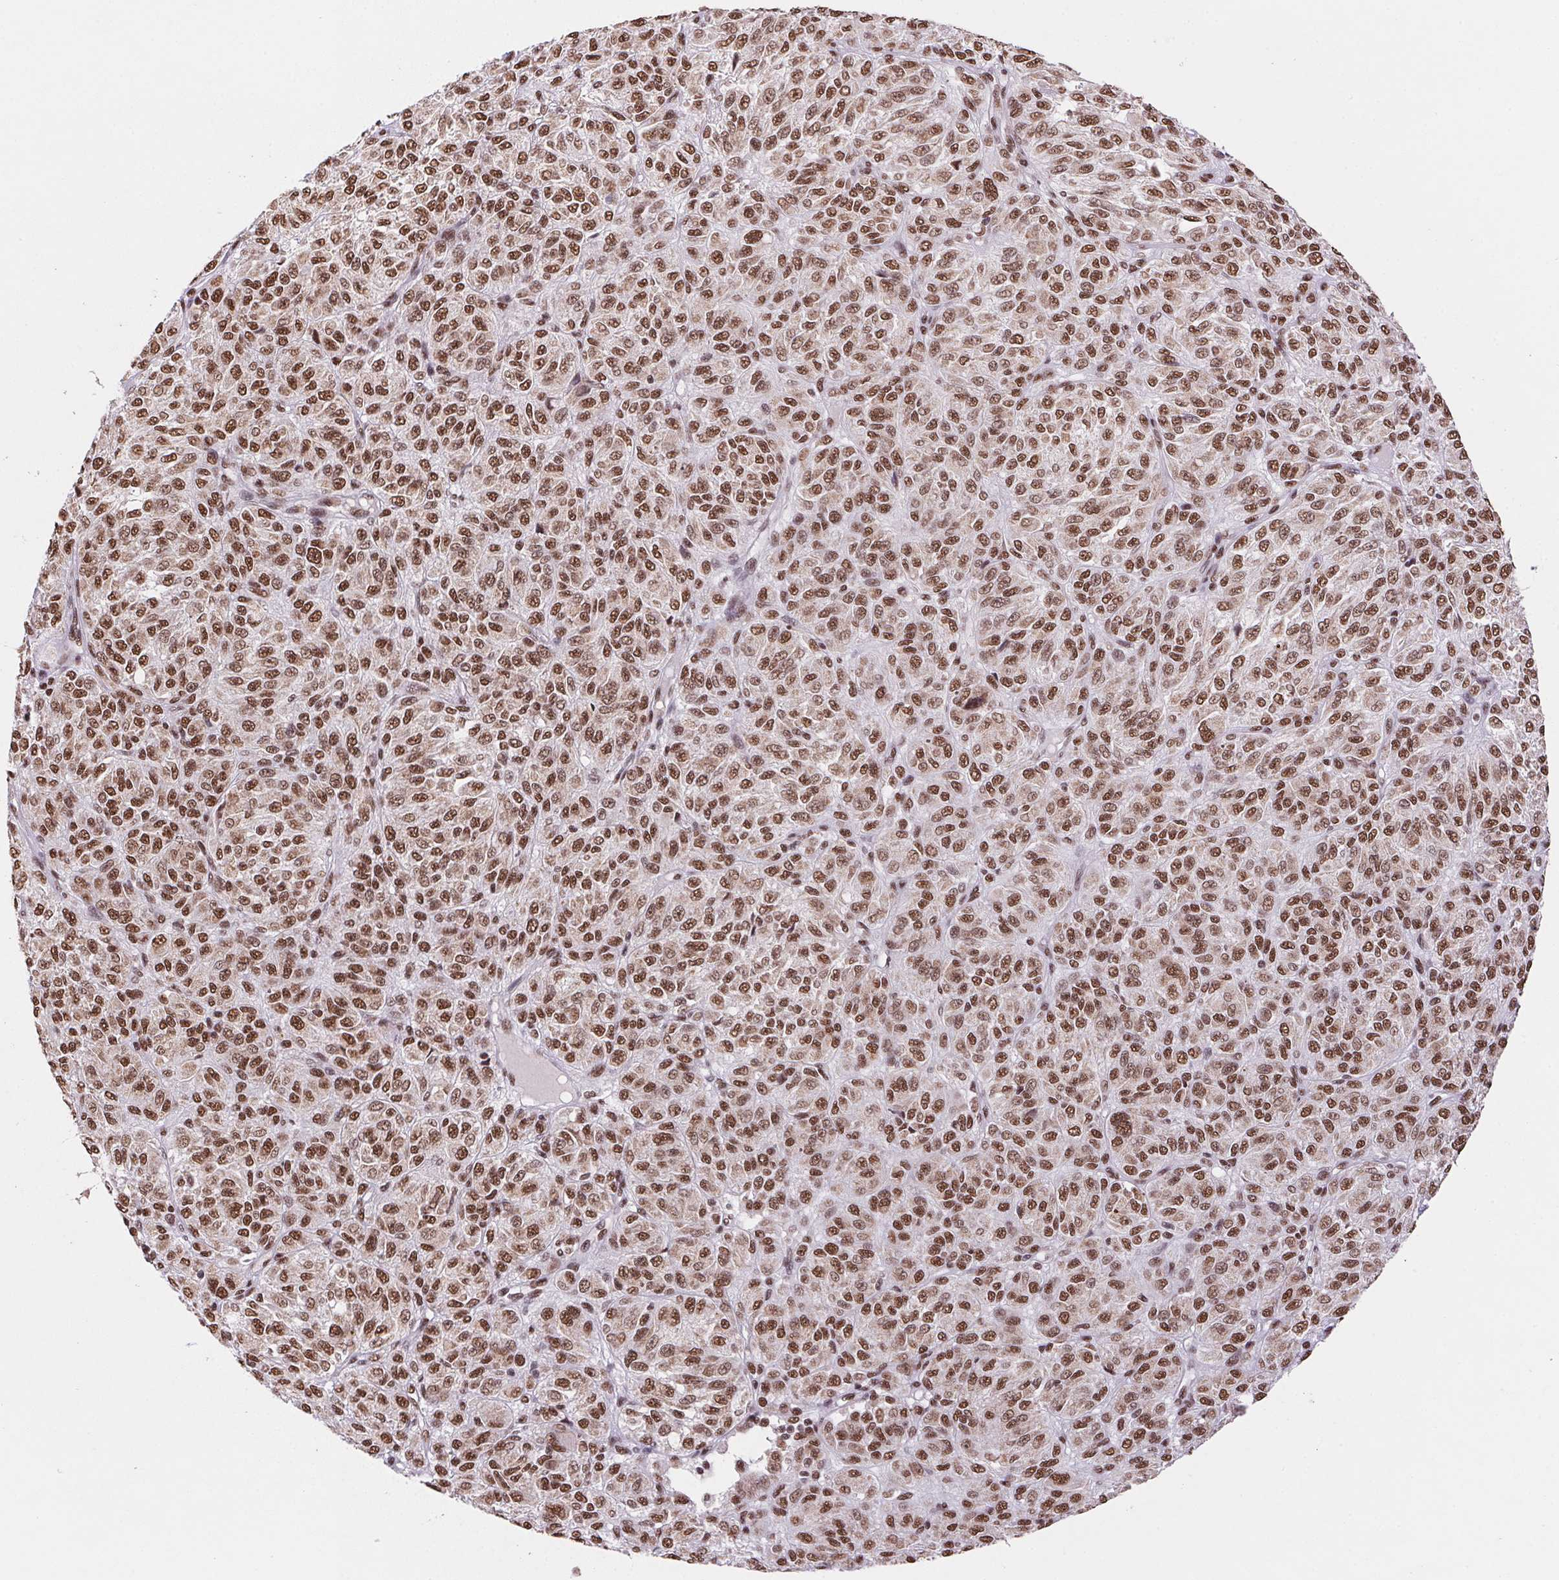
{"staining": {"intensity": "moderate", "quantity": ">75%", "location": "nuclear"}, "tissue": "melanoma", "cell_type": "Tumor cells", "image_type": "cancer", "snomed": [{"axis": "morphology", "description": "Malignant melanoma, Metastatic site"}, {"axis": "topography", "description": "Brain"}], "caption": "DAB (3,3'-diaminobenzidine) immunohistochemical staining of melanoma exhibits moderate nuclear protein staining in approximately >75% of tumor cells. (DAB = brown stain, brightfield microscopy at high magnification).", "gene": "SNRPG", "patient": {"sex": "female", "age": 56}}